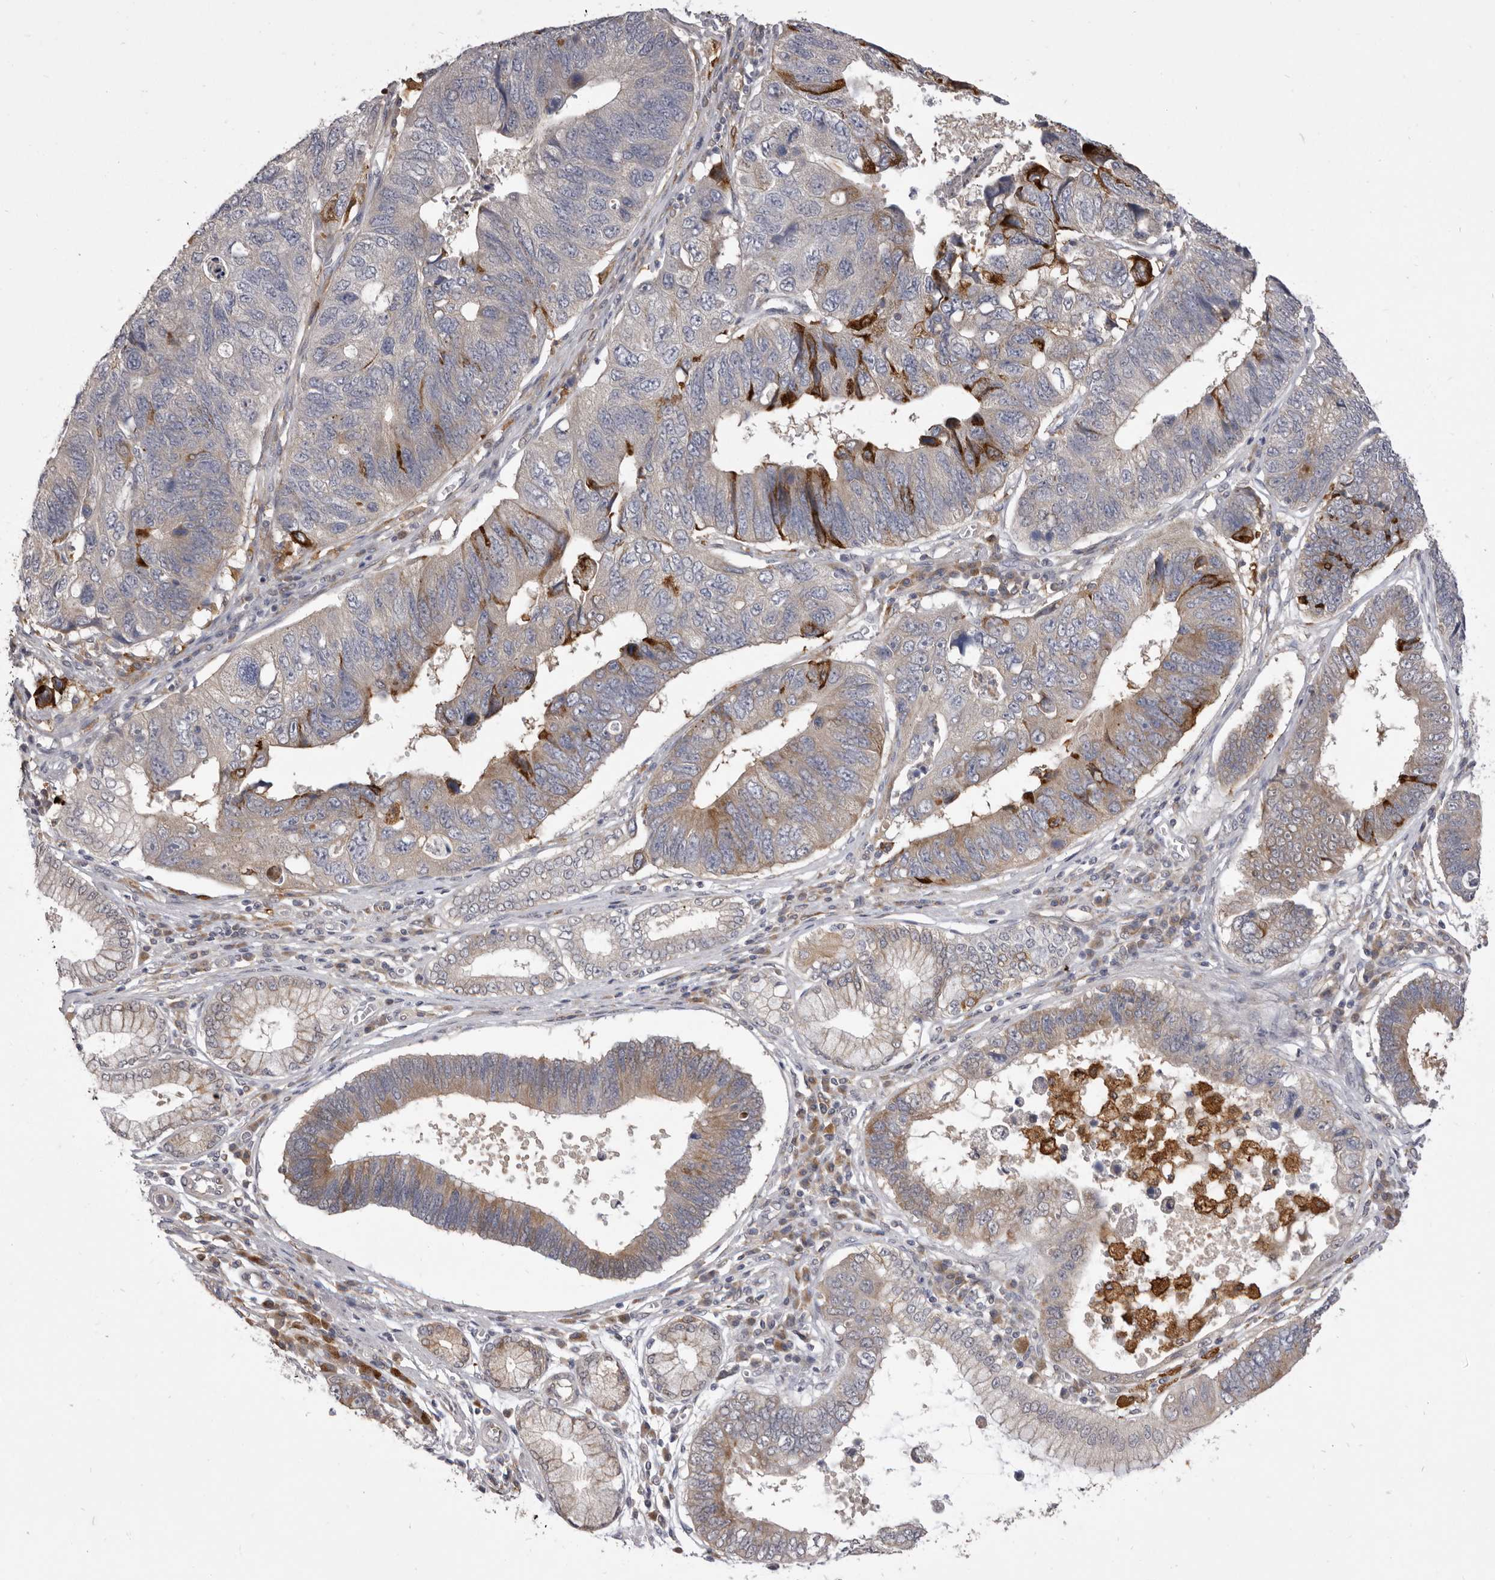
{"staining": {"intensity": "moderate", "quantity": "25%-75%", "location": "cytoplasmic/membranous"}, "tissue": "stomach cancer", "cell_type": "Tumor cells", "image_type": "cancer", "snomed": [{"axis": "morphology", "description": "Adenocarcinoma, NOS"}, {"axis": "topography", "description": "Stomach"}], "caption": "A photomicrograph of stomach adenocarcinoma stained for a protein demonstrates moderate cytoplasmic/membranous brown staining in tumor cells.", "gene": "VPS45", "patient": {"sex": "male", "age": 59}}